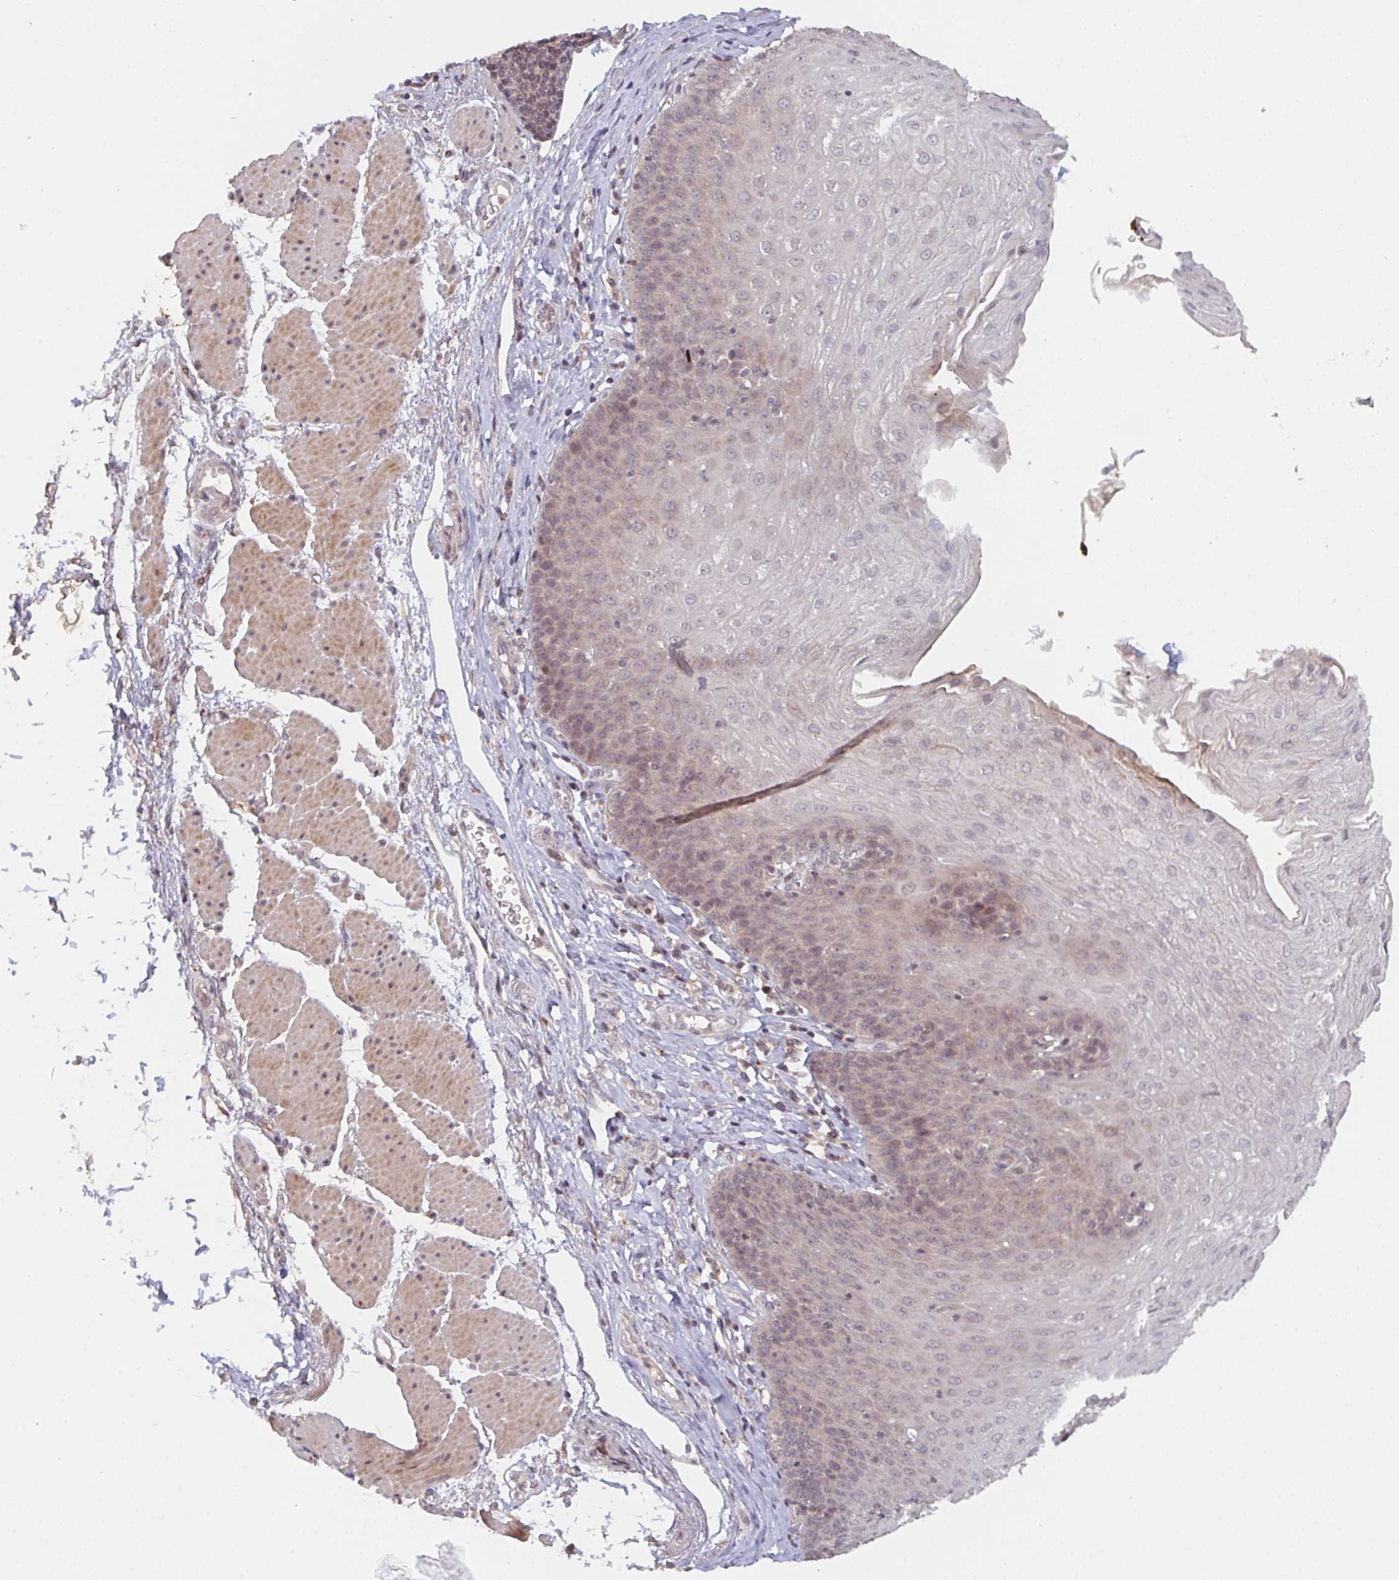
{"staining": {"intensity": "weak", "quantity": "<25%", "location": "cytoplasmic/membranous,nuclear"}, "tissue": "esophagus", "cell_type": "Squamous epithelial cells", "image_type": "normal", "snomed": [{"axis": "morphology", "description": "Normal tissue, NOS"}, {"axis": "topography", "description": "Esophagus"}], "caption": "Micrograph shows no significant protein positivity in squamous epithelial cells of unremarkable esophagus.", "gene": "DCST1", "patient": {"sex": "female", "age": 81}}